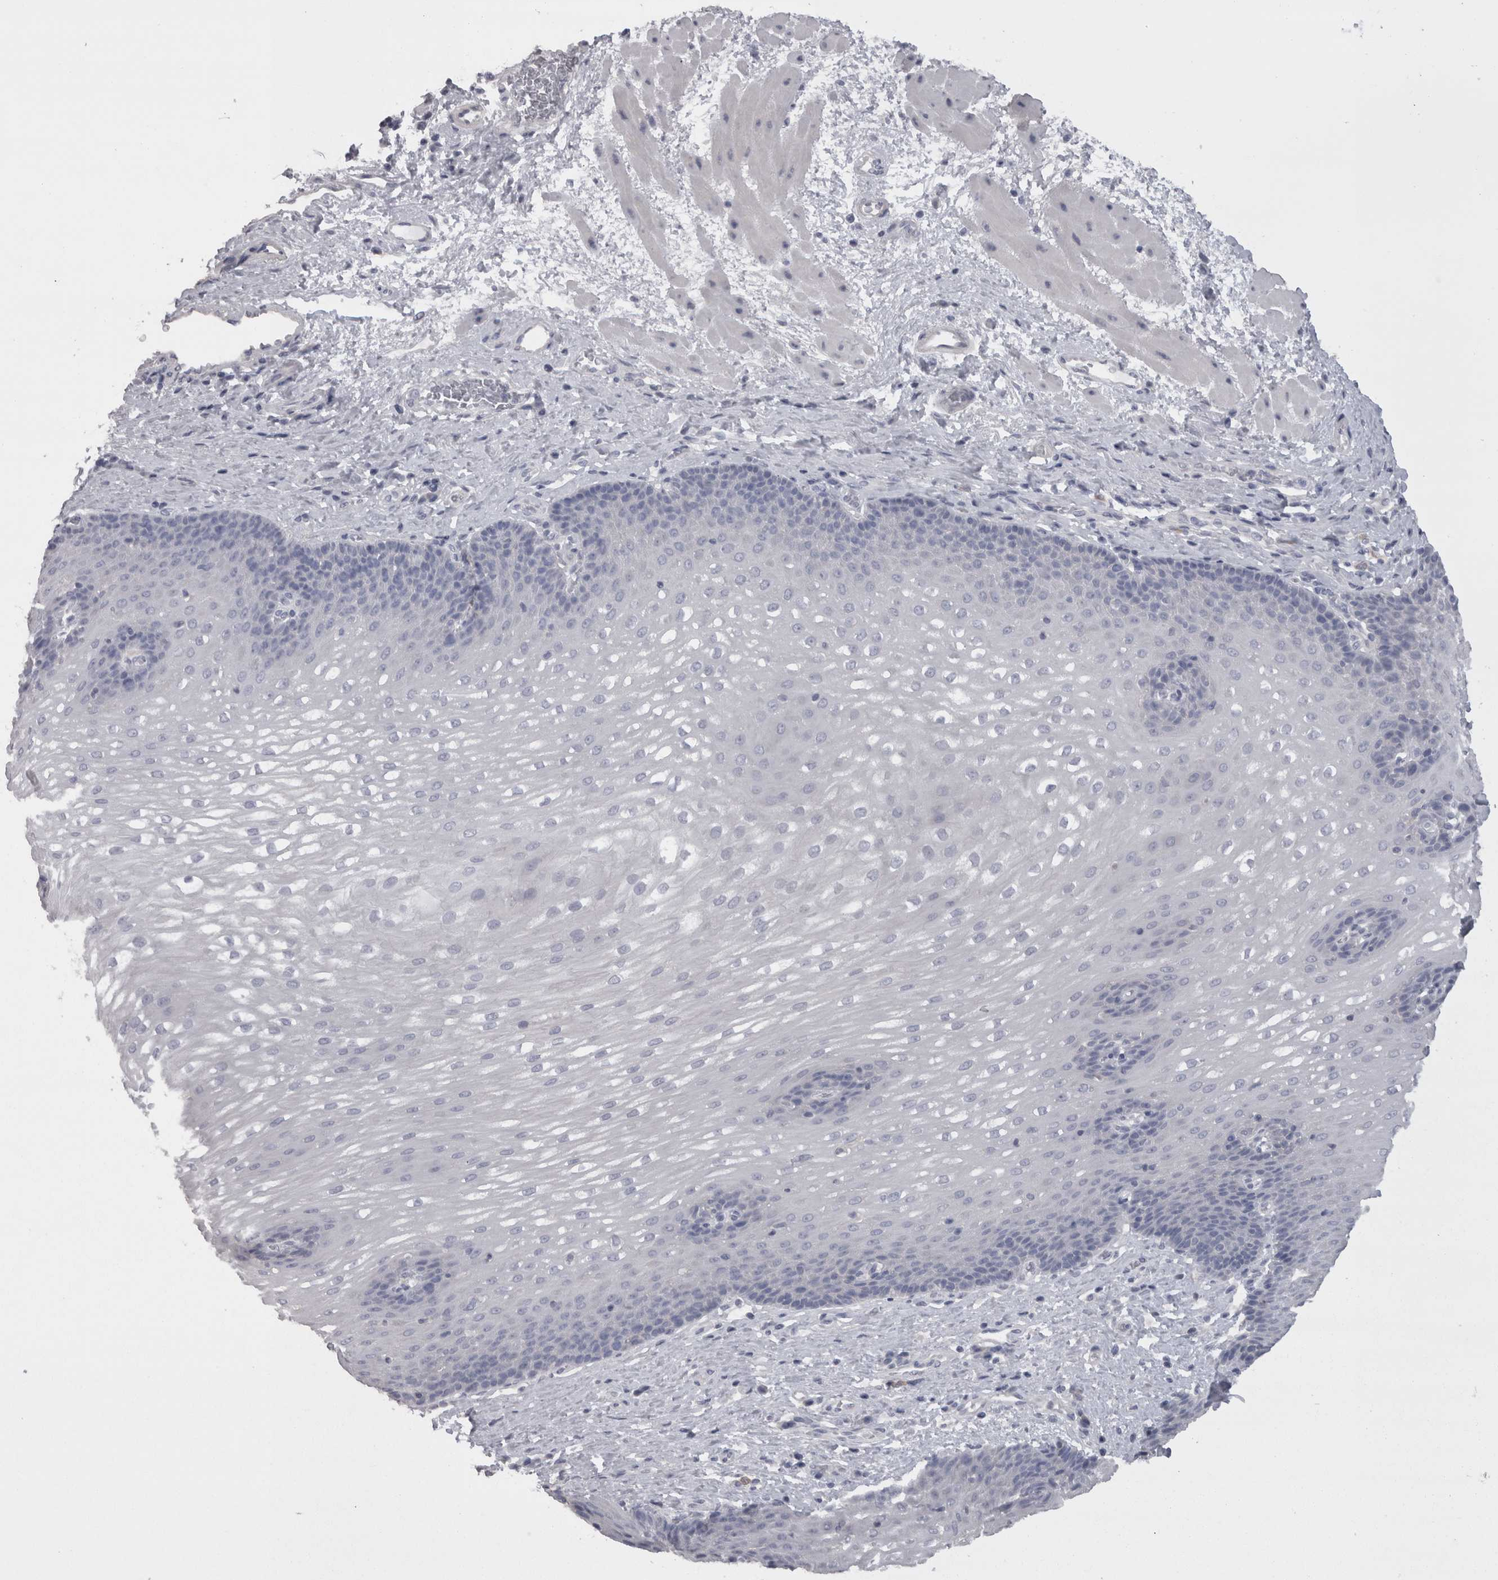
{"staining": {"intensity": "negative", "quantity": "none", "location": "none"}, "tissue": "esophagus", "cell_type": "Squamous epithelial cells", "image_type": "normal", "snomed": [{"axis": "morphology", "description": "Normal tissue, NOS"}, {"axis": "topography", "description": "Esophagus"}], "caption": "This is an immunohistochemistry (IHC) histopathology image of benign esophagus. There is no positivity in squamous epithelial cells.", "gene": "CAMK2D", "patient": {"sex": "male", "age": 48}}